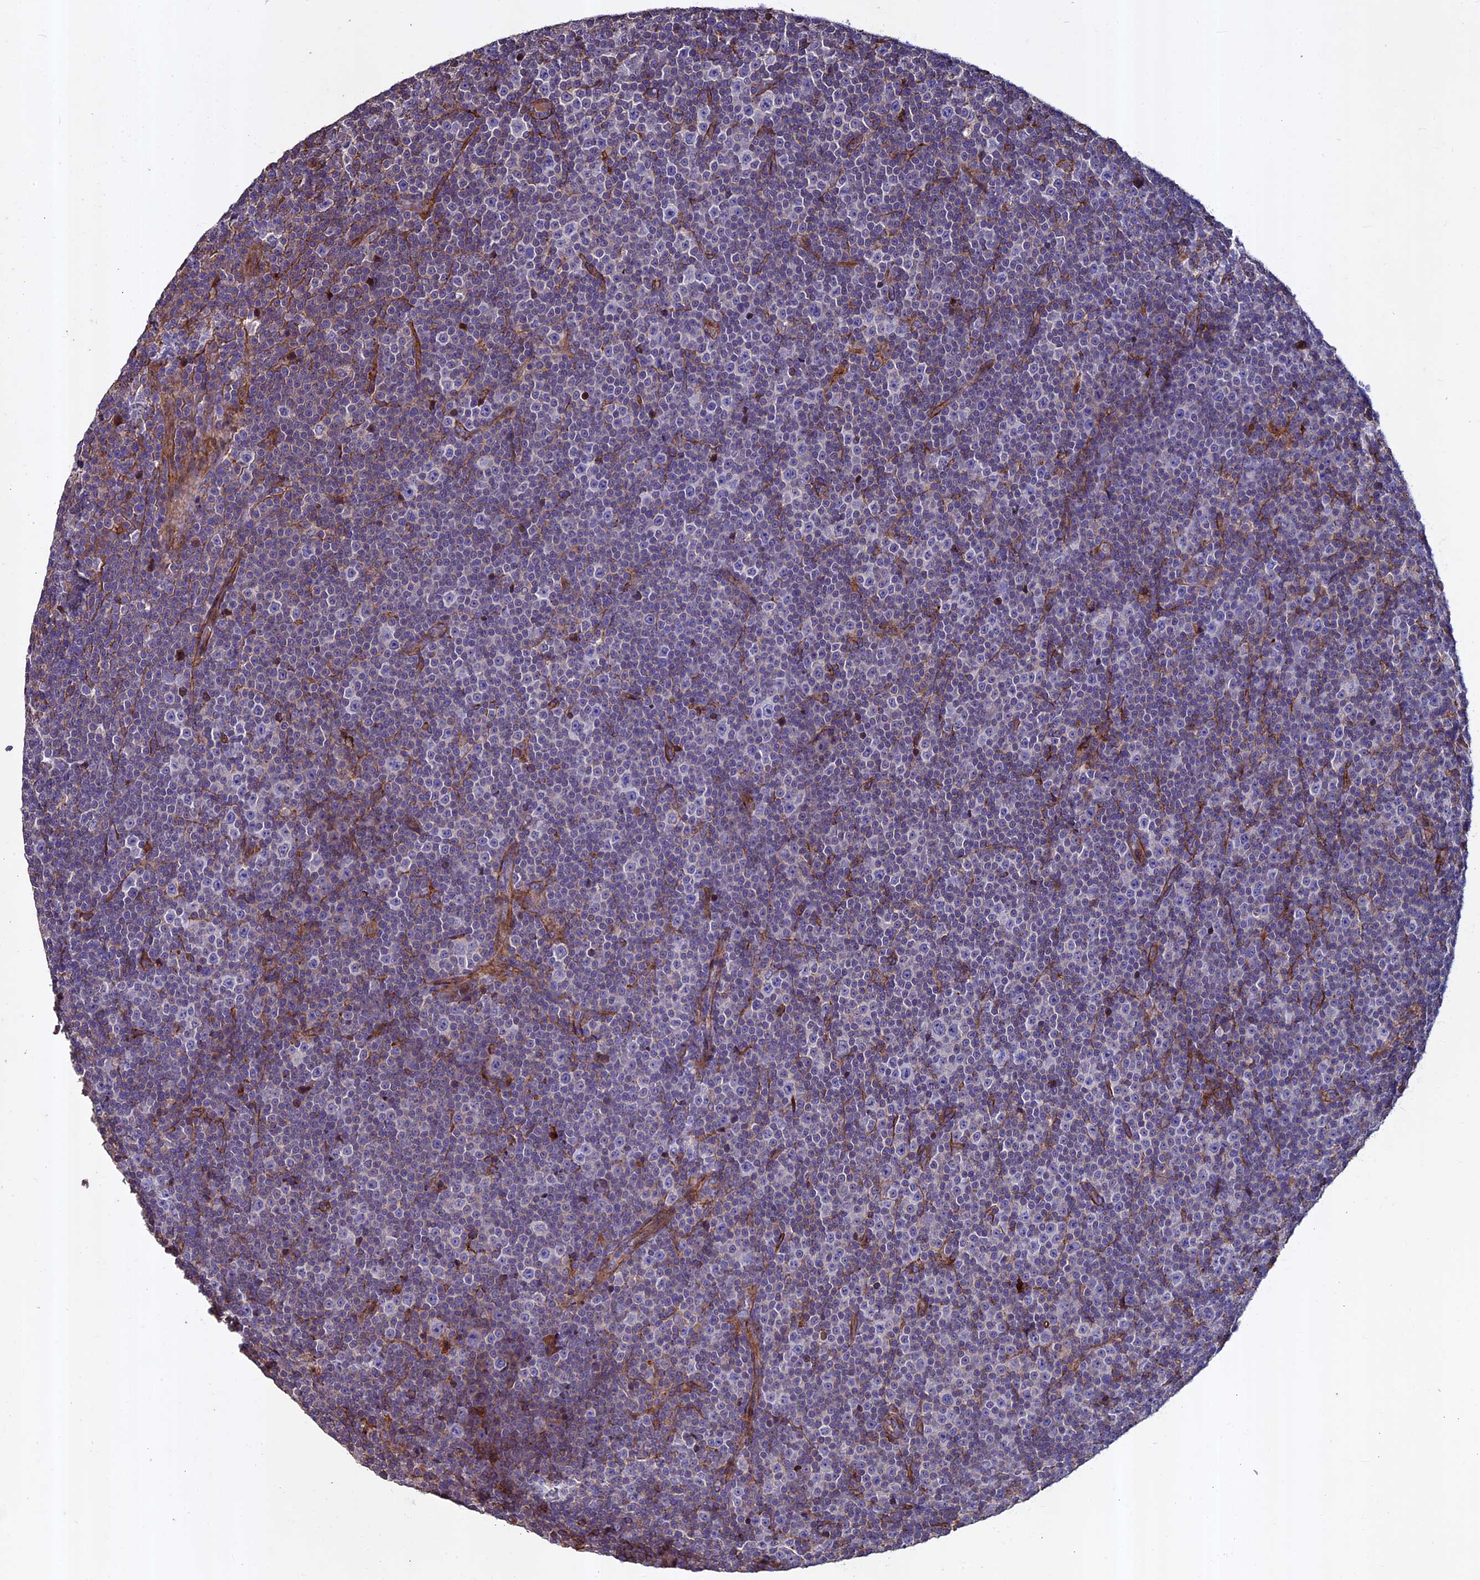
{"staining": {"intensity": "negative", "quantity": "none", "location": "none"}, "tissue": "lymphoma", "cell_type": "Tumor cells", "image_type": "cancer", "snomed": [{"axis": "morphology", "description": "Malignant lymphoma, non-Hodgkin's type, Low grade"}, {"axis": "topography", "description": "Lymph node"}], "caption": "Tumor cells are negative for protein expression in human lymphoma. (DAB (3,3'-diaminobenzidine) immunohistochemistry with hematoxylin counter stain).", "gene": "EVA1B", "patient": {"sex": "female", "age": 67}}